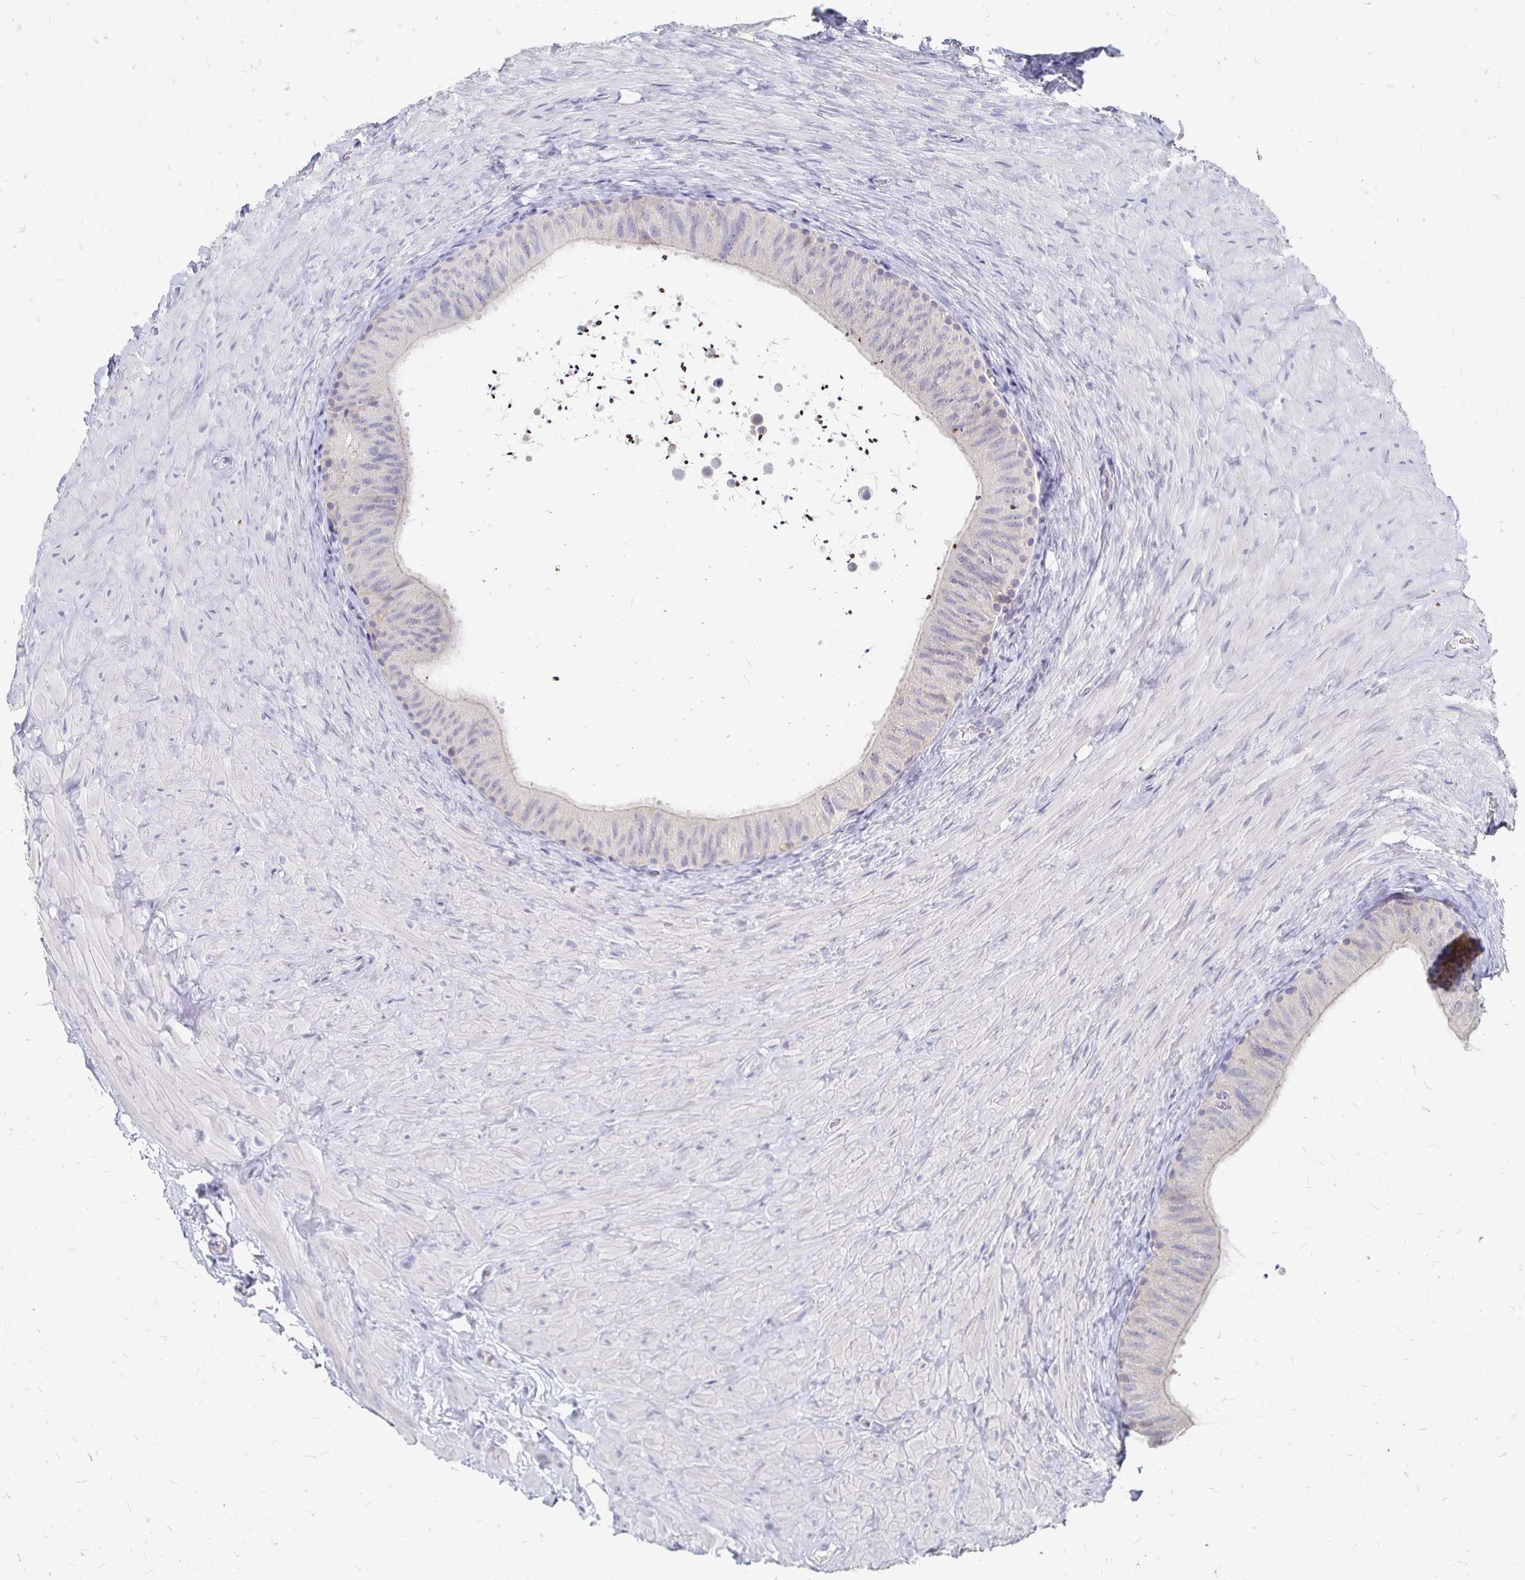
{"staining": {"intensity": "negative", "quantity": "none", "location": "none"}, "tissue": "epididymis", "cell_type": "Glandular cells", "image_type": "normal", "snomed": [{"axis": "morphology", "description": "Normal tissue, NOS"}, {"axis": "topography", "description": "Epididymis, spermatic cord, NOS"}, {"axis": "topography", "description": "Epididymis"}], "caption": "This is an immunohistochemistry (IHC) micrograph of normal epididymis. There is no expression in glandular cells.", "gene": "FKRP", "patient": {"sex": "male", "age": 31}}